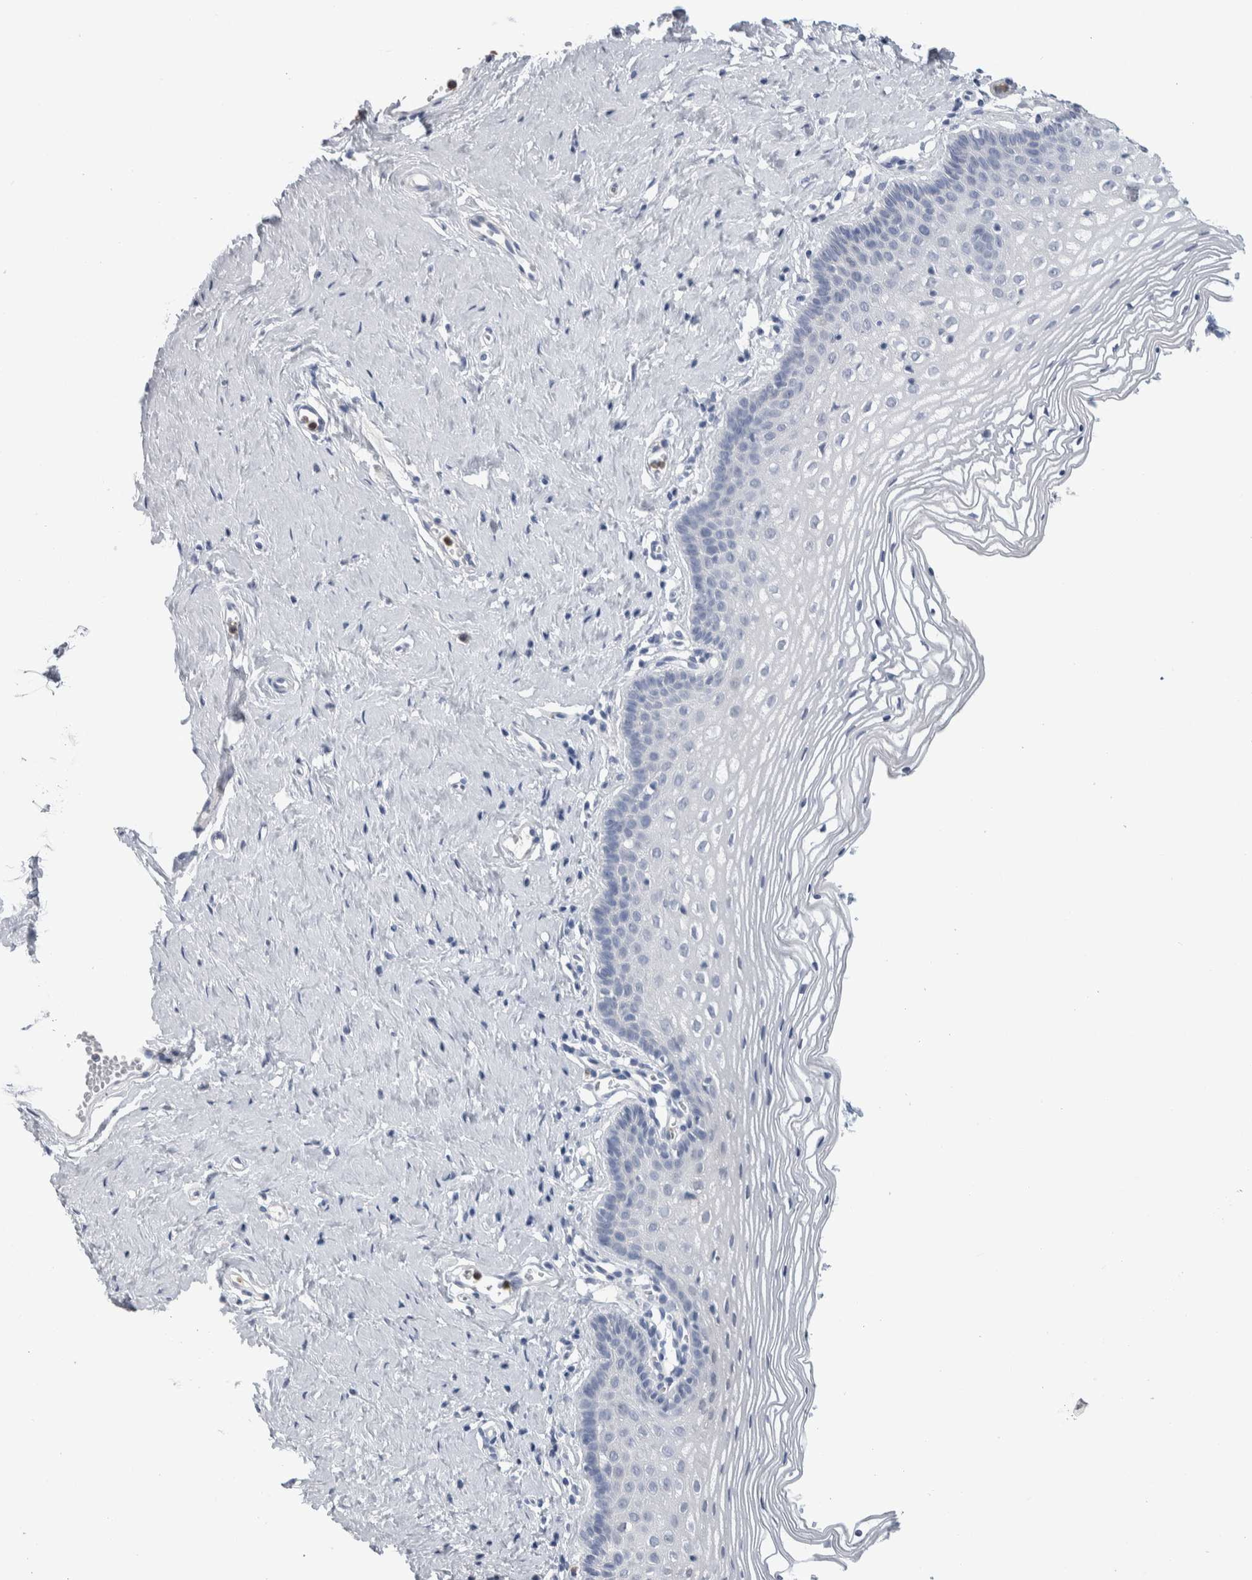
{"staining": {"intensity": "negative", "quantity": "none", "location": "none"}, "tissue": "vagina", "cell_type": "Squamous epithelial cells", "image_type": "normal", "snomed": [{"axis": "morphology", "description": "Normal tissue, NOS"}, {"axis": "topography", "description": "Vagina"}], "caption": "Human vagina stained for a protein using immunohistochemistry displays no expression in squamous epithelial cells.", "gene": "LURAP1L", "patient": {"sex": "female", "age": 32}}